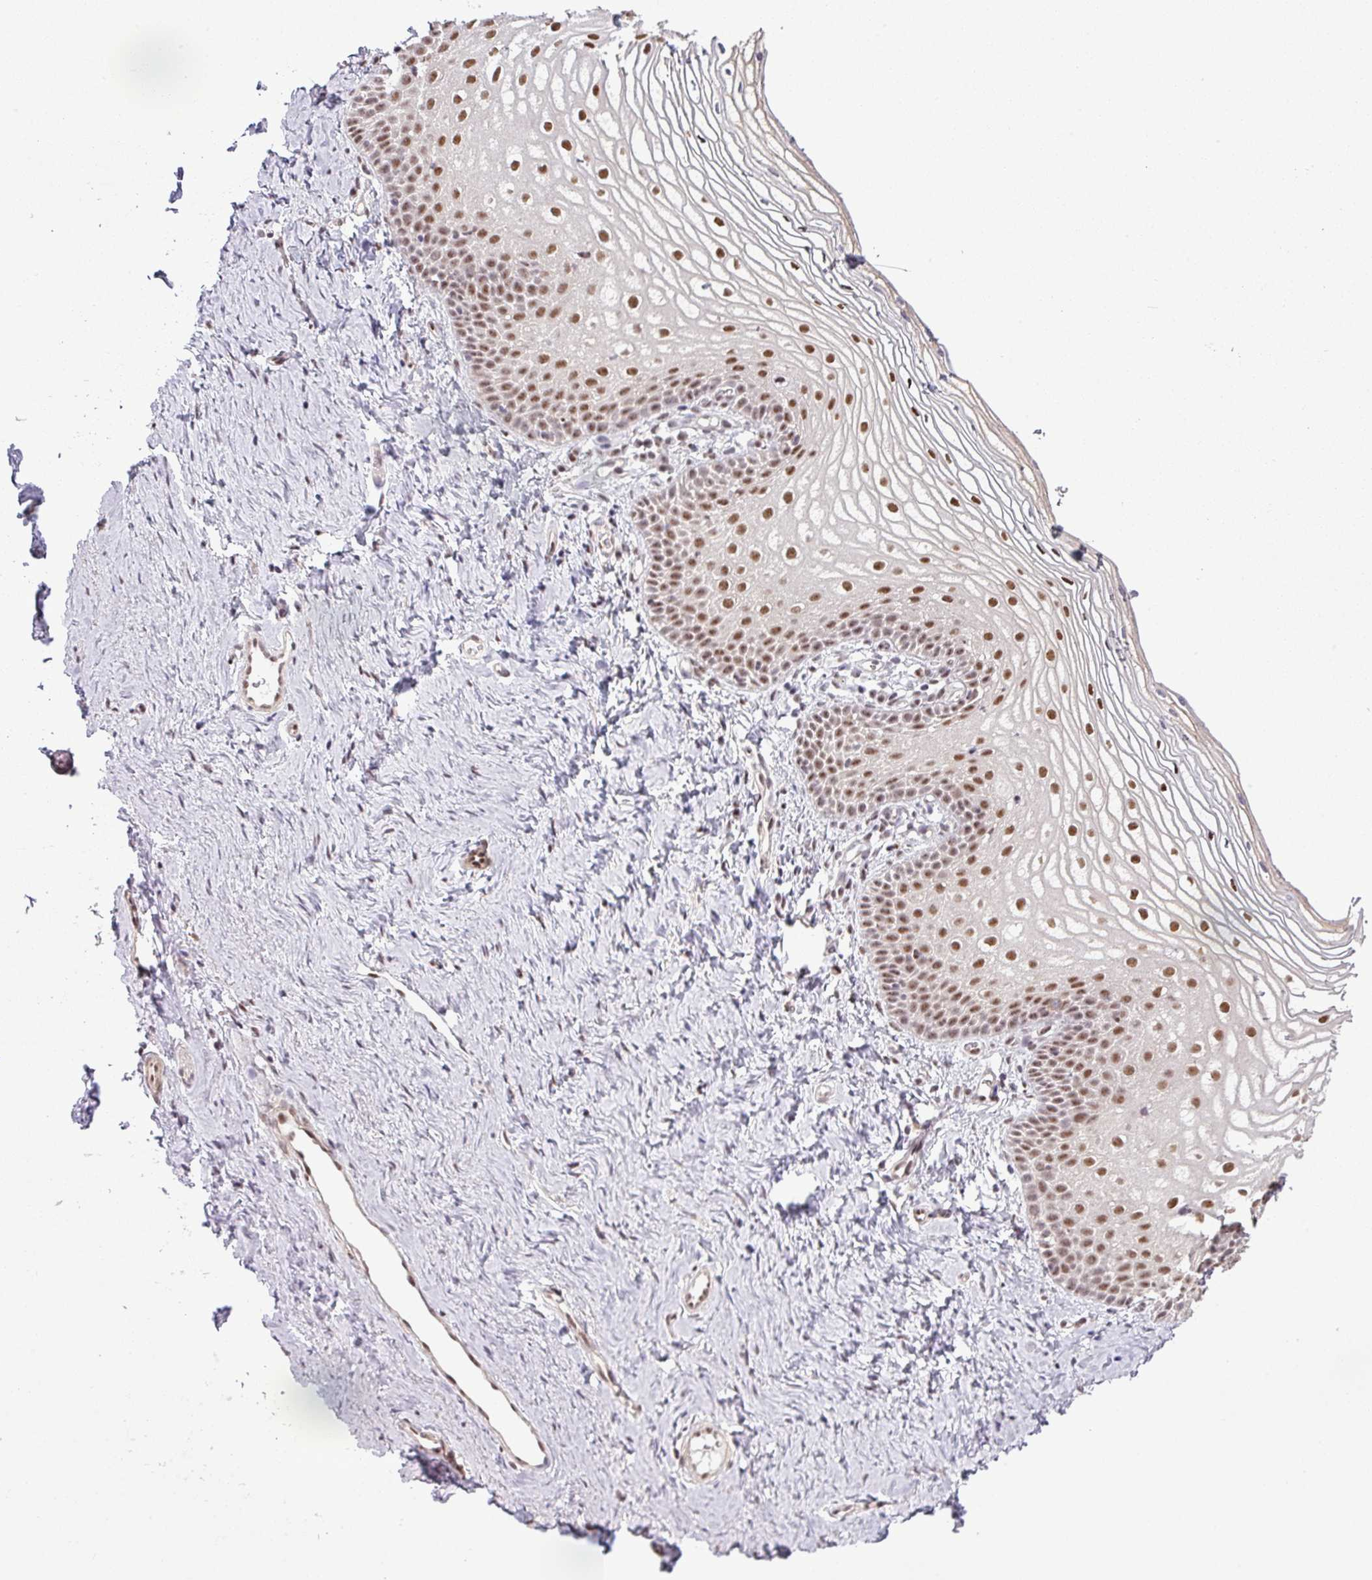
{"staining": {"intensity": "moderate", "quantity": ">75%", "location": "nuclear"}, "tissue": "vagina", "cell_type": "Squamous epithelial cells", "image_type": "normal", "snomed": [{"axis": "morphology", "description": "Normal tissue, NOS"}, {"axis": "topography", "description": "Vagina"}], "caption": "A brown stain highlights moderate nuclear positivity of a protein in squamous epithelial cells of normal human vagina.", "gene": "ZNF217", "patient": {"sex": "female", "age": 56}}